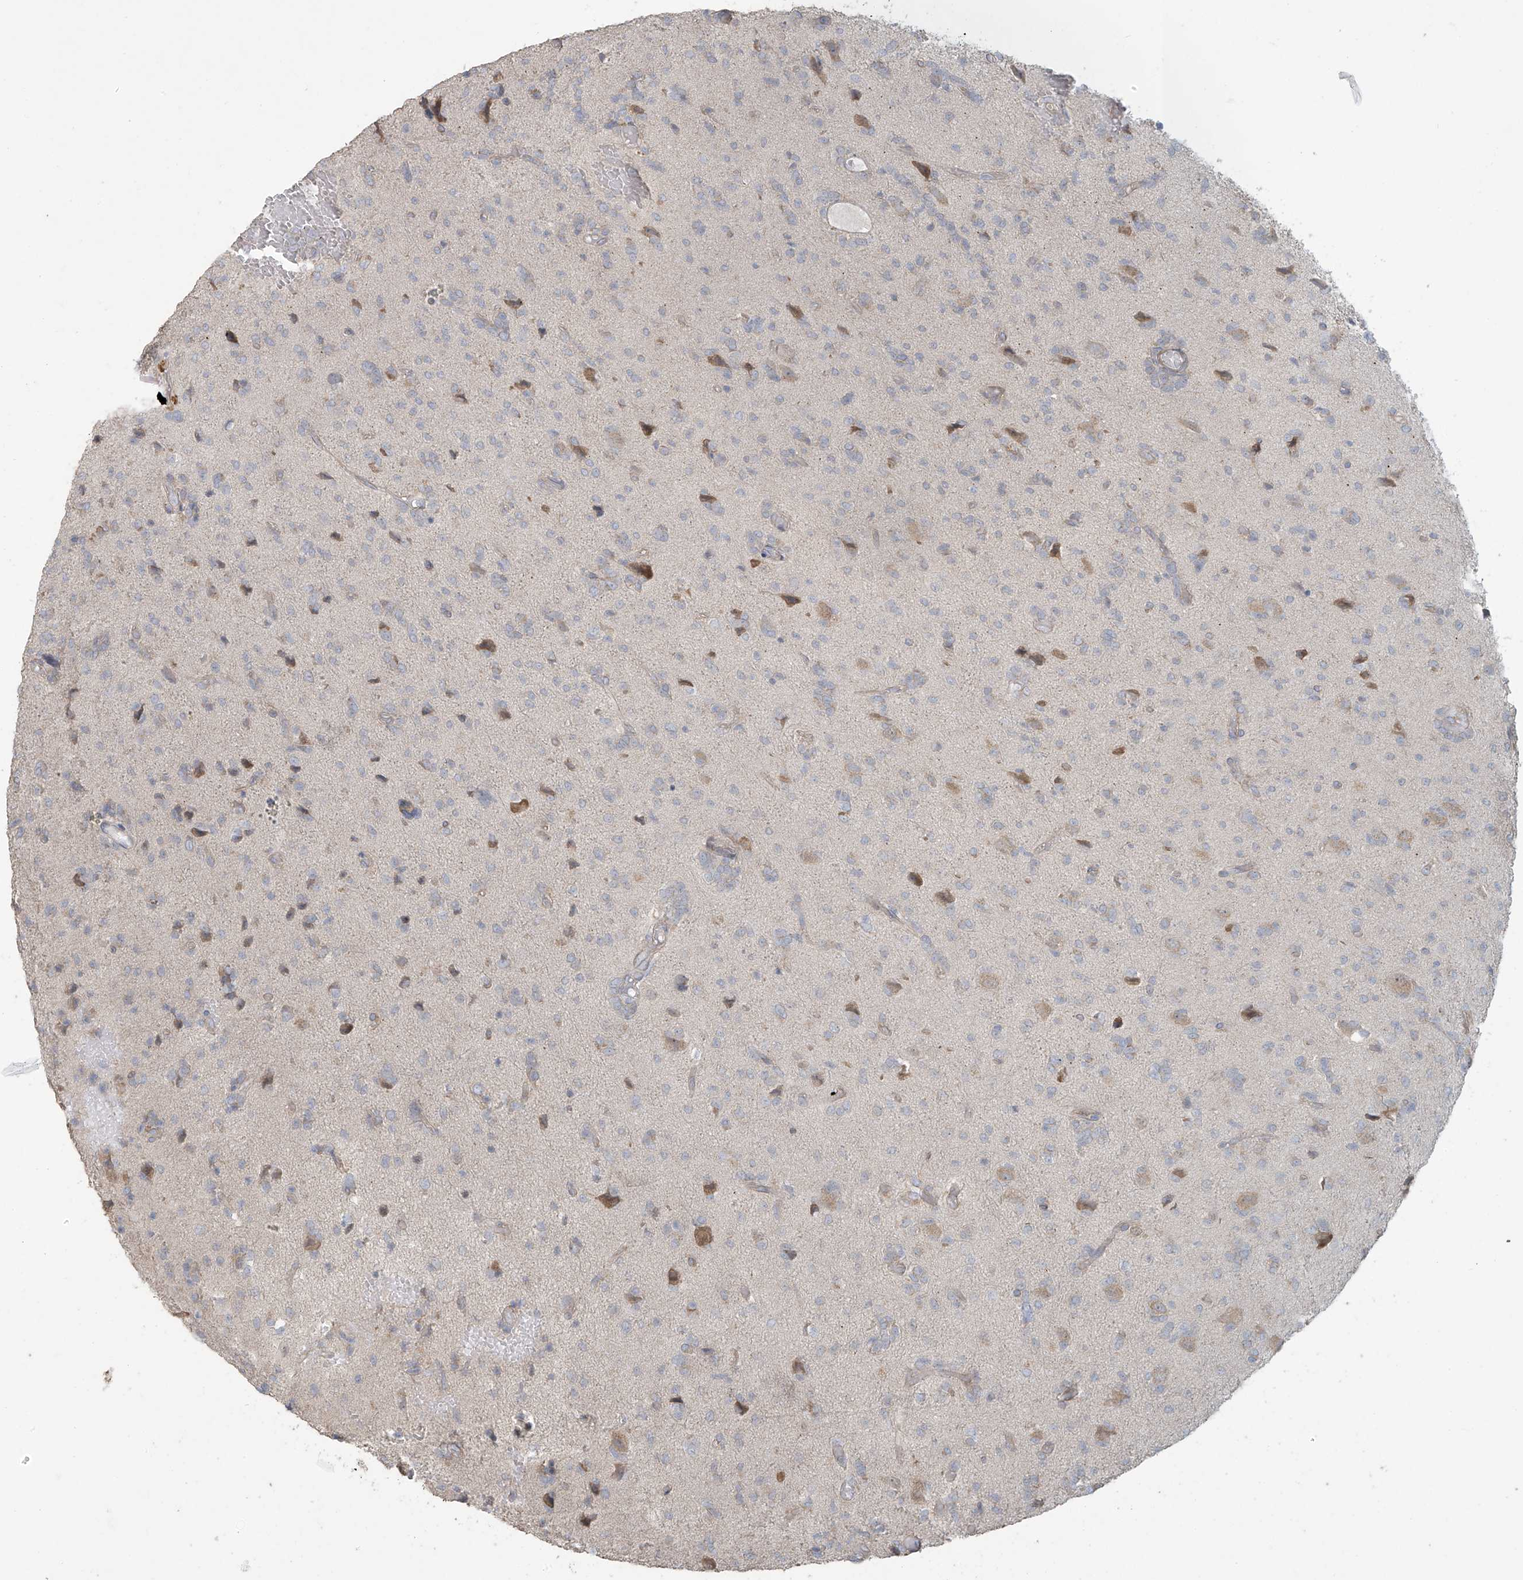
{"staining": {"intensity": "negative", "quantity": "none", "location": "none"}, "tissue": "glioma", "cell_type": "Tumor cells", "image_type": "cancer", "snomed": [{"axis": "morphology", "description": "Glioma, malignant, High grade"}, {"axis": "topography", "description": "Brain"}], "caption": "Protein analysis of glioma demonstrates no significant positivity in tumor cells.", "gene": "MAGIX", "patient": {"sex": "female", "age": 59}}